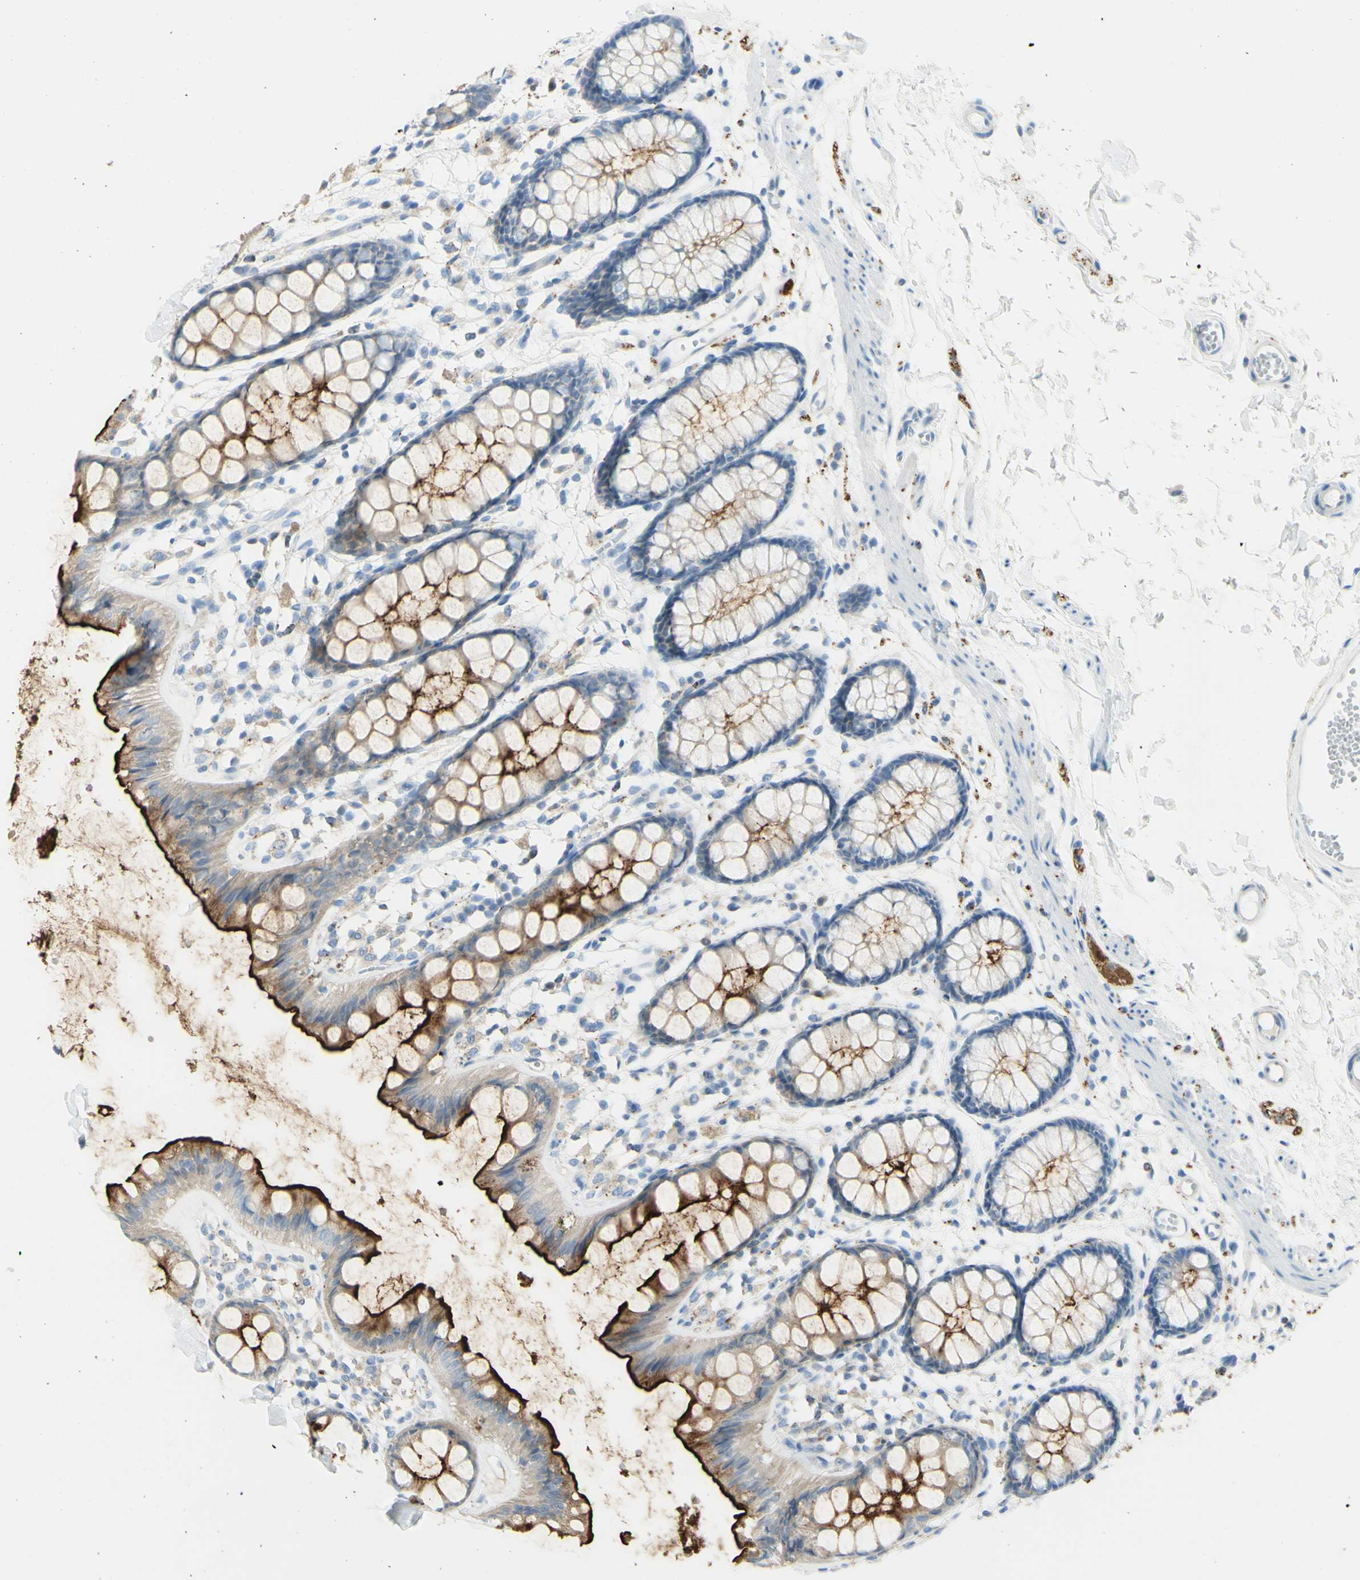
{"staining": {"intensity": "strong", "quantity": "25%-75%", "location": "cytoplasmic/membranous"}, "tissue": "rectum", "cell_type": "Glandular cells", "image_type": "normal", "snomed": [{"axis": "morphology", "description": "Normal tissue, NOS"}, {"axis": "topography", "description": "Rectum"}], "caption": "This photomicrograph shows IHC staining of unremarkable human rectum, with high strong cytoplasmic/membranous expression in approximately 25%-75% of glandular cells.", "gene": "TSPAN1", "patient": {"sex": "female", "age": 66}}